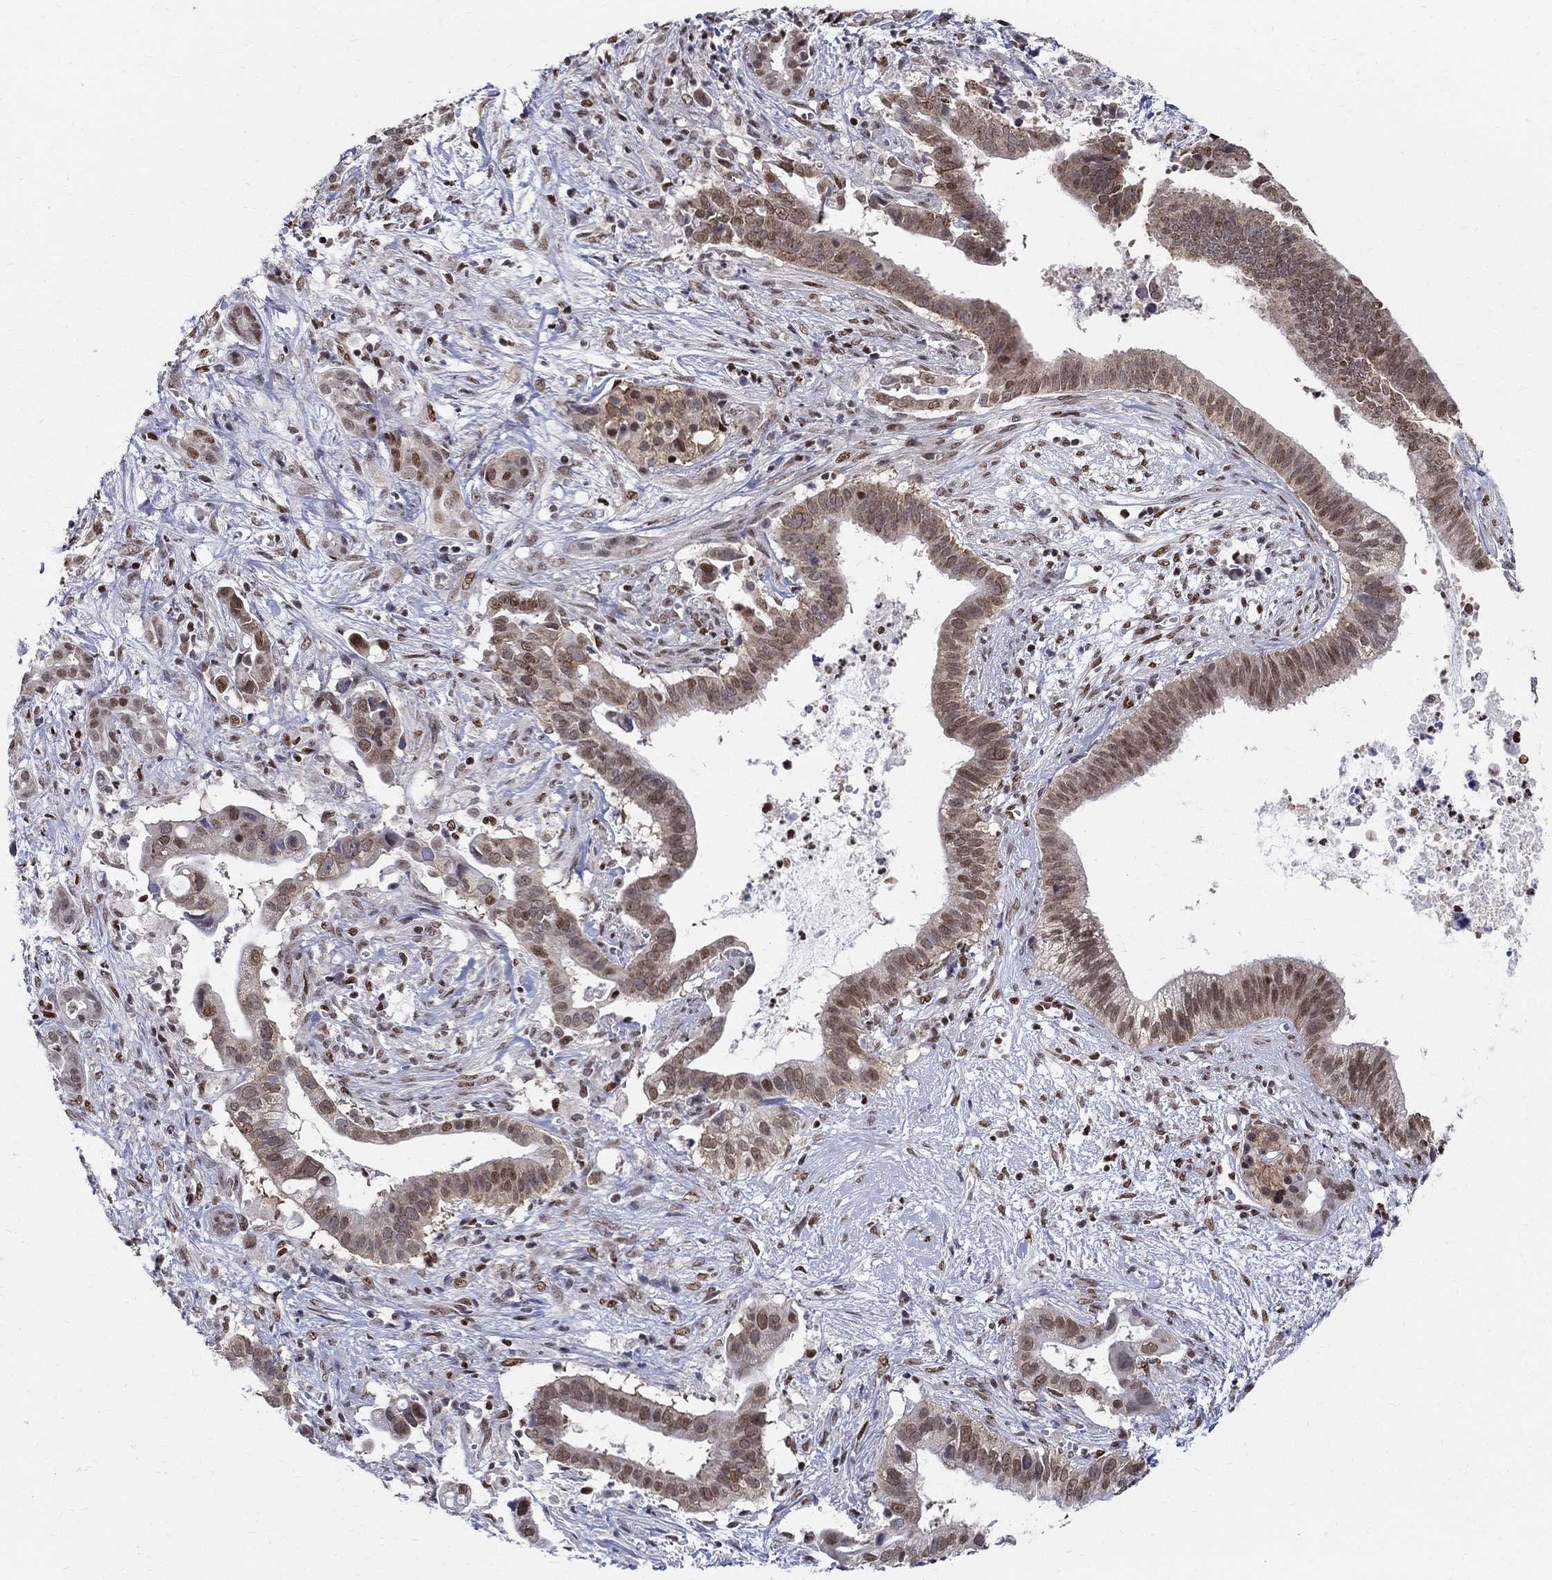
{"staining": {"intensity": "moderate", "quantity": "<25%", "location": "cytoplasmic/membranous,nuclear"}, "tissue": "pancreatic cancer", "cell_type": "Tumor cells", "image_type": "cancer", "snomed": [{"axis": "morphology", "description": "Adenocarcinoma, NOS"}, {"axis": "topography", "description": "Pancreas"}], "caption": "Immunohistochemical staining of pancreatic cancer (adenocarcinoma) displays moderate cytoplasmic/membranous and nuclear protein staining in about <25% of tumor cells.", "gene": "FBXO16", "patient": {"sex": "male", "age": 61}}